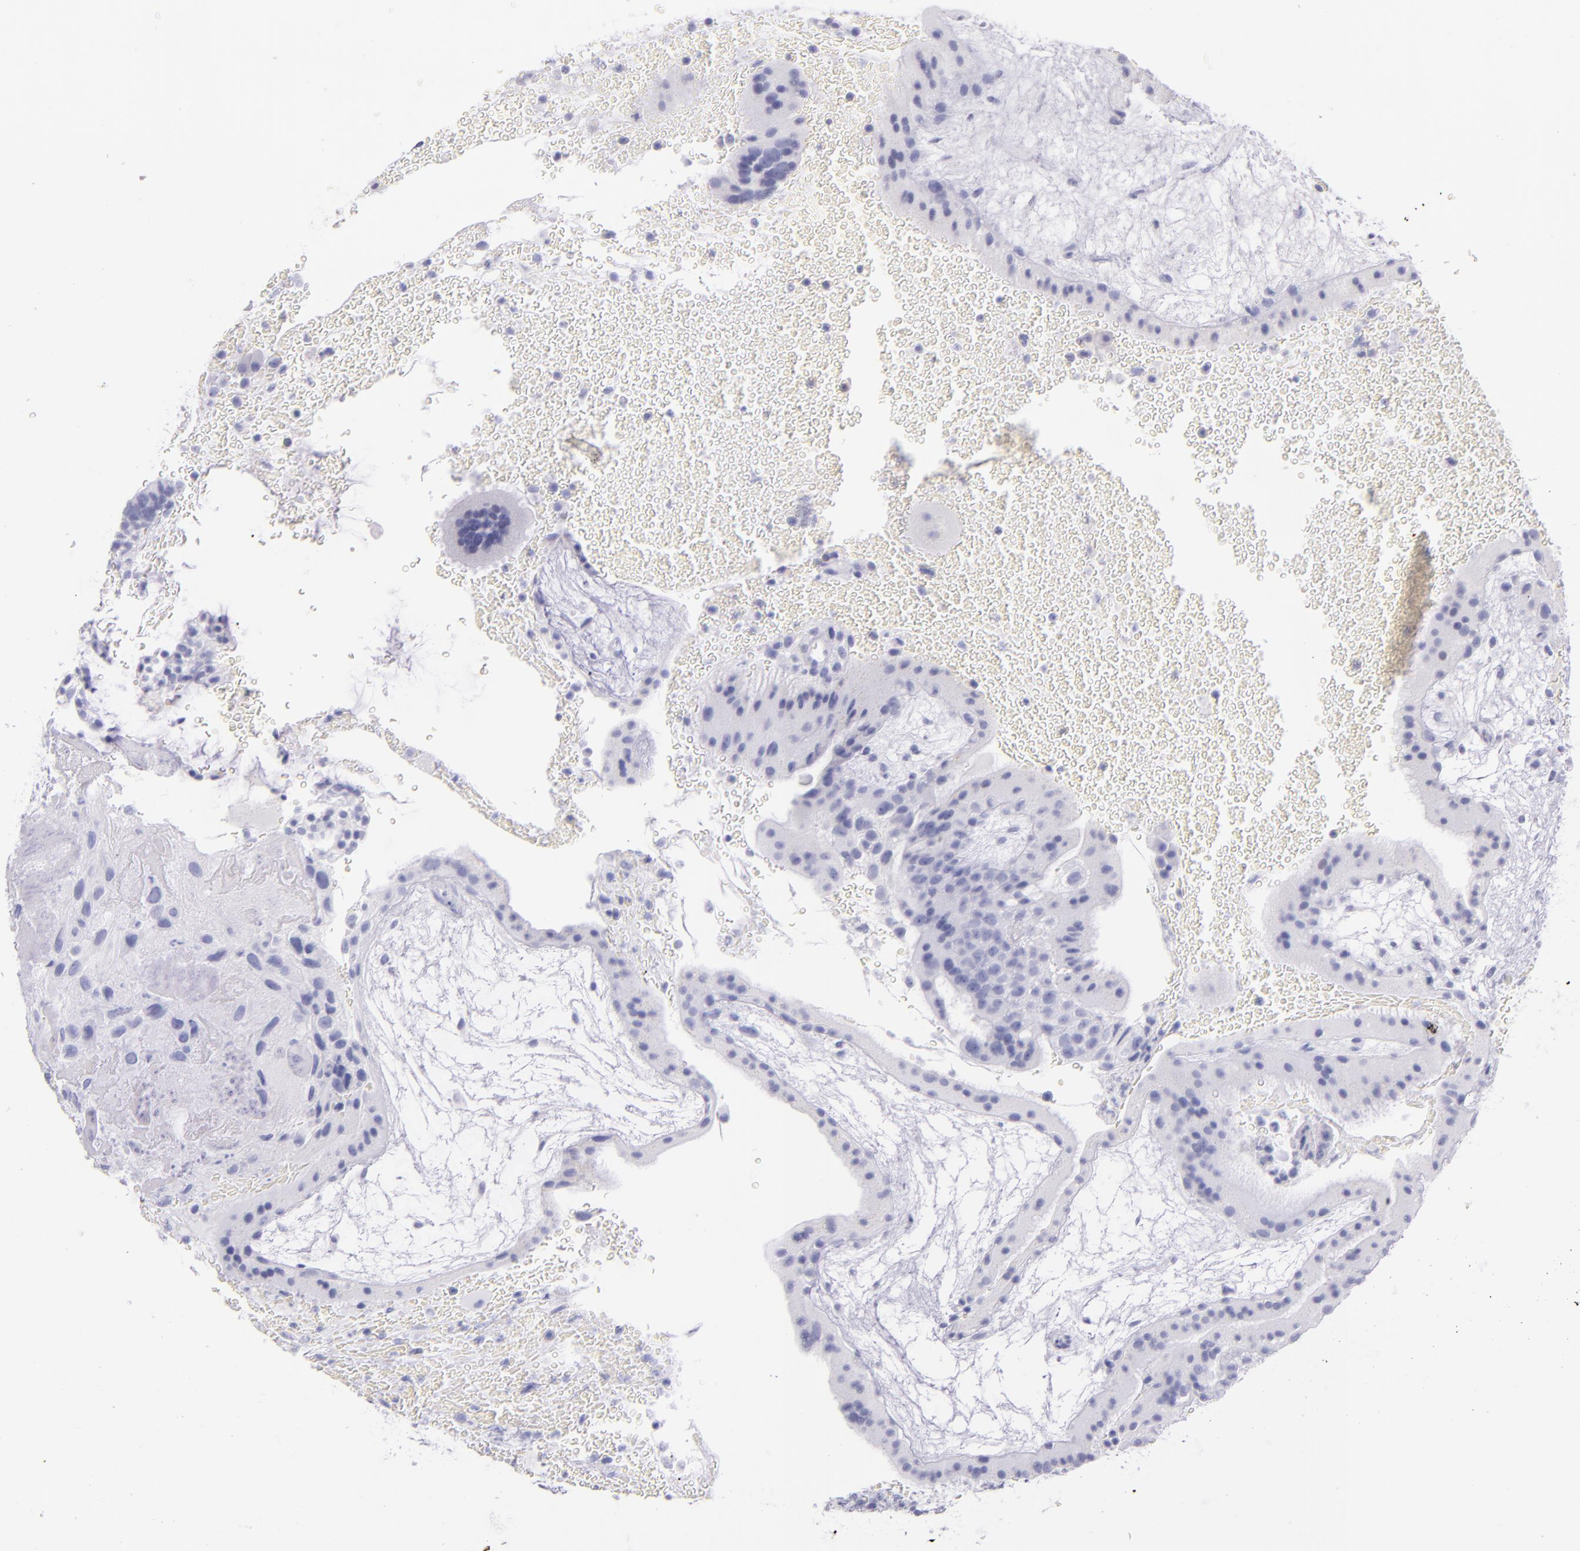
{"staining": {"intensity": "negative", "quantity": "none", "location": "none"}, "tissue": "placenta", "cell_type": "Decidual cells", "image_type": "normal", "snomed": [{"axis": "morphology", "description": "Normal tissue, NOS"}, {"axis": "topography", "description": "Placenta"}], "caption": "This is an IHC micrograph of normal human placenta. There is no expression in decidual cells.", "gene": "SFTPB", "patient": {"sex": "female", "age": 19}}